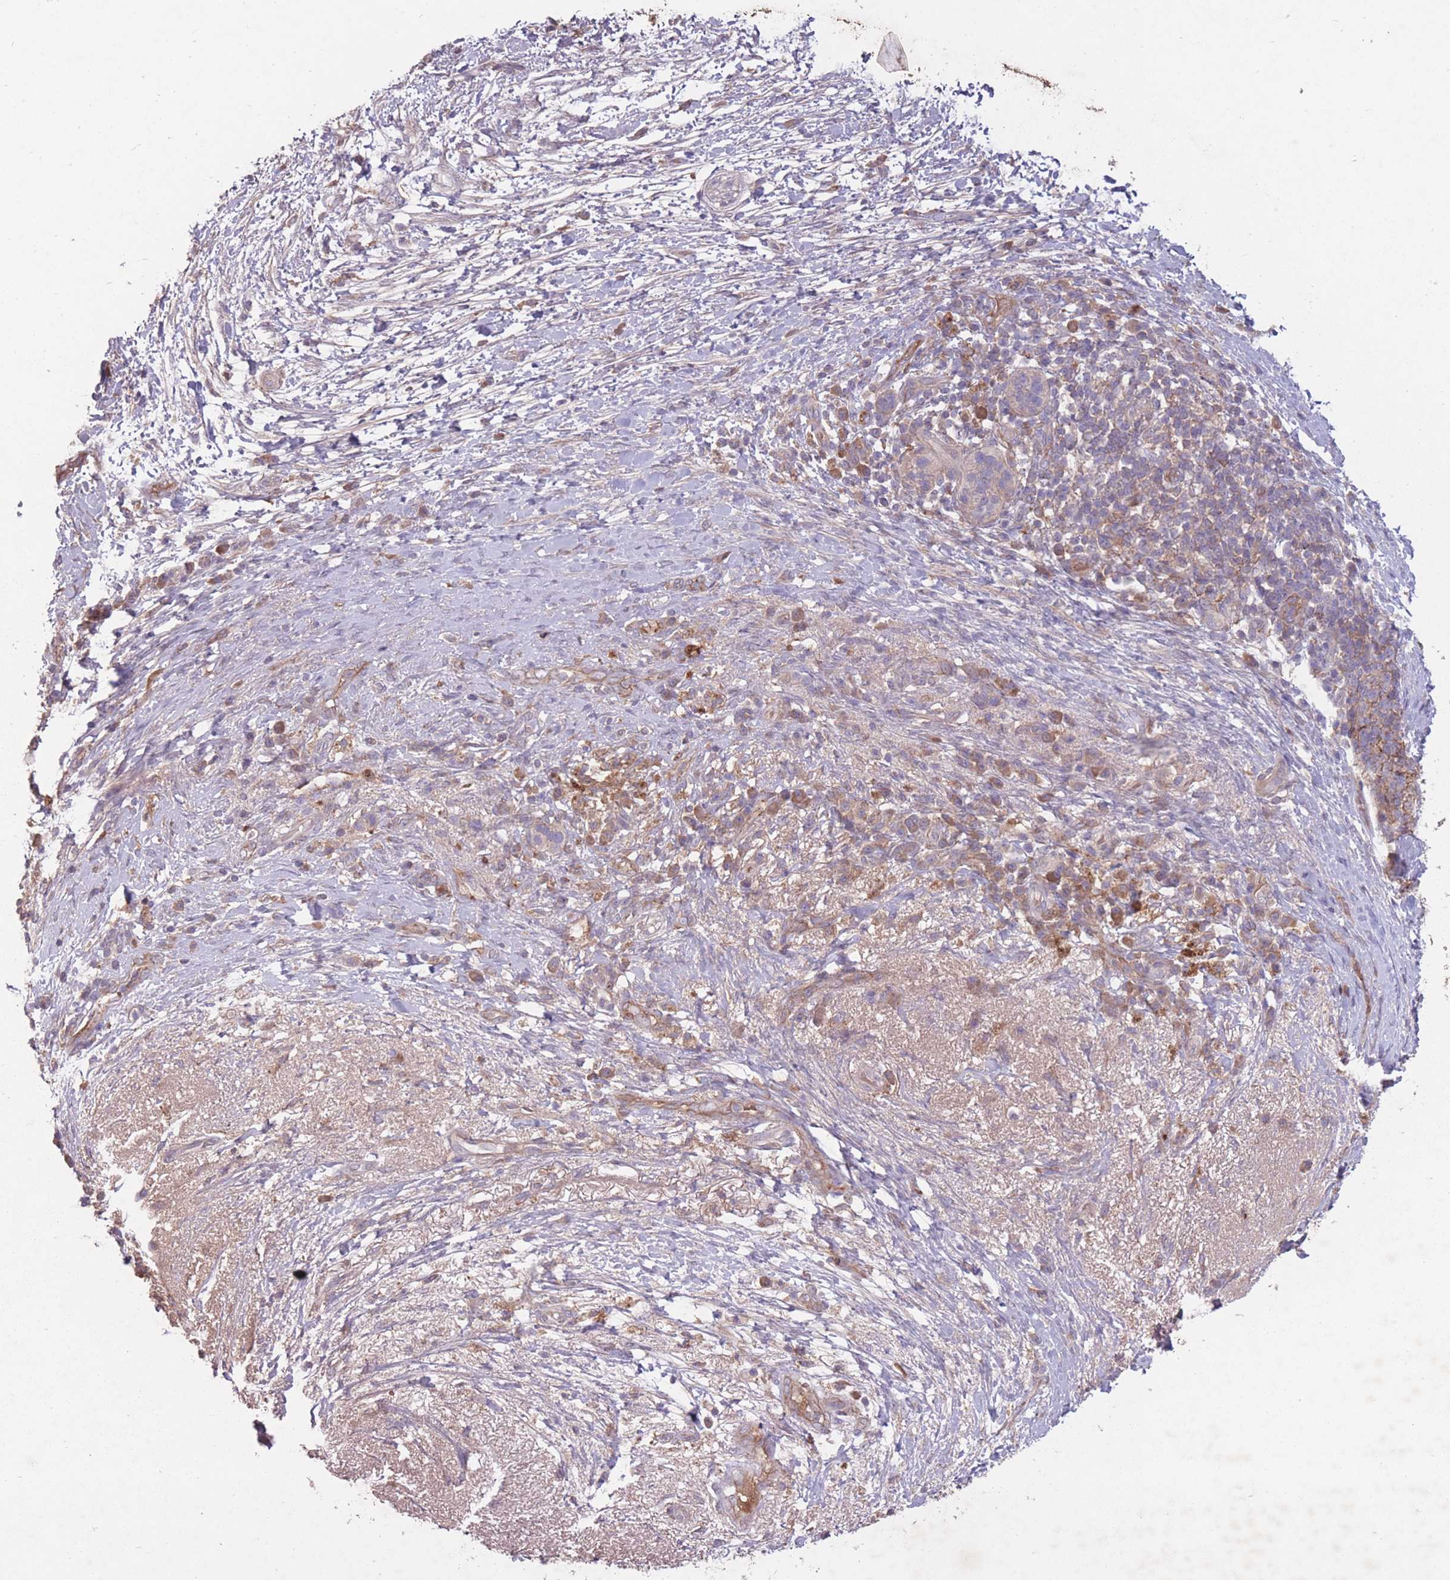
{"staining": {"intensity": "negative", "quantity": "none", "location": "none"}, "tissue": "pancreatic cancer", "cell_type": "Tumor cells", "image_type": "cancer", "snomed": [{"axis": "morphology", "description": "Adenocarcinoma, NOS"}, {"axis": "topography", "description": "Pancreas"}], "caption": "Pancreatic cancer (adenocarcinoma) was stained to show a protein in brown. There is no significant positivity in tumor cells.", "gene": "OR2V2", "patient": {"sex": "female", "age": 72}}